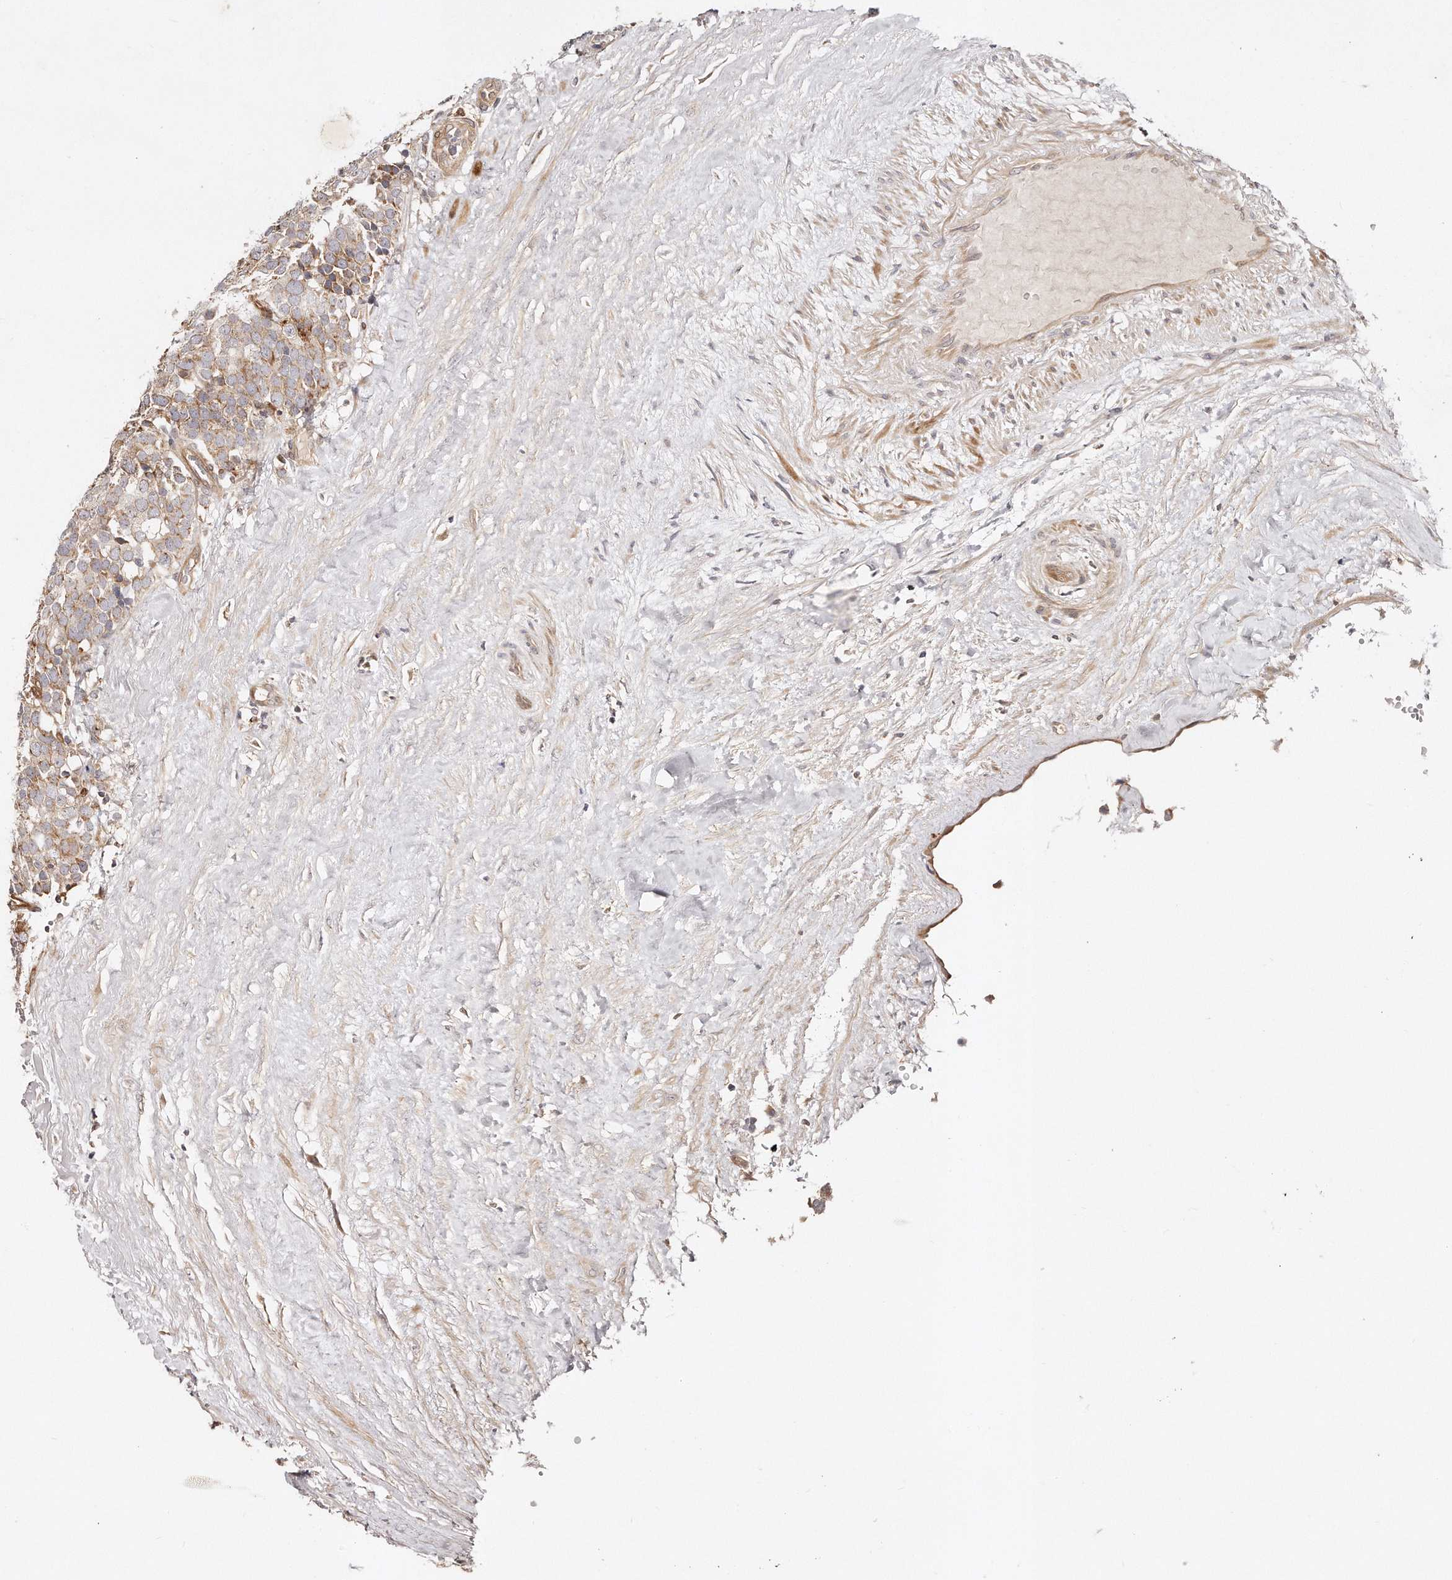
{"staining": {"intensity": "weak", "quantity": ">75%", "location": "cytoplasmic/membranous"}, "tissue": "testis cancer", "cell_type": "Tumor cells", "image_type": "cancer", "snomed": [{"axis": "morphology", "description": "Seminoma, NOS"}, {"axis": "topography", "description": "Testis"}], "caption": "A high-resolution histopathology image shows immunohistochemistry (IHC) staining of testis seminoma, which reveals weak cytoplasmic/membranous expression in about >75% of tumor cells.", "gene": "GBP4", "patient": {"sex": "male", "age": 71}}